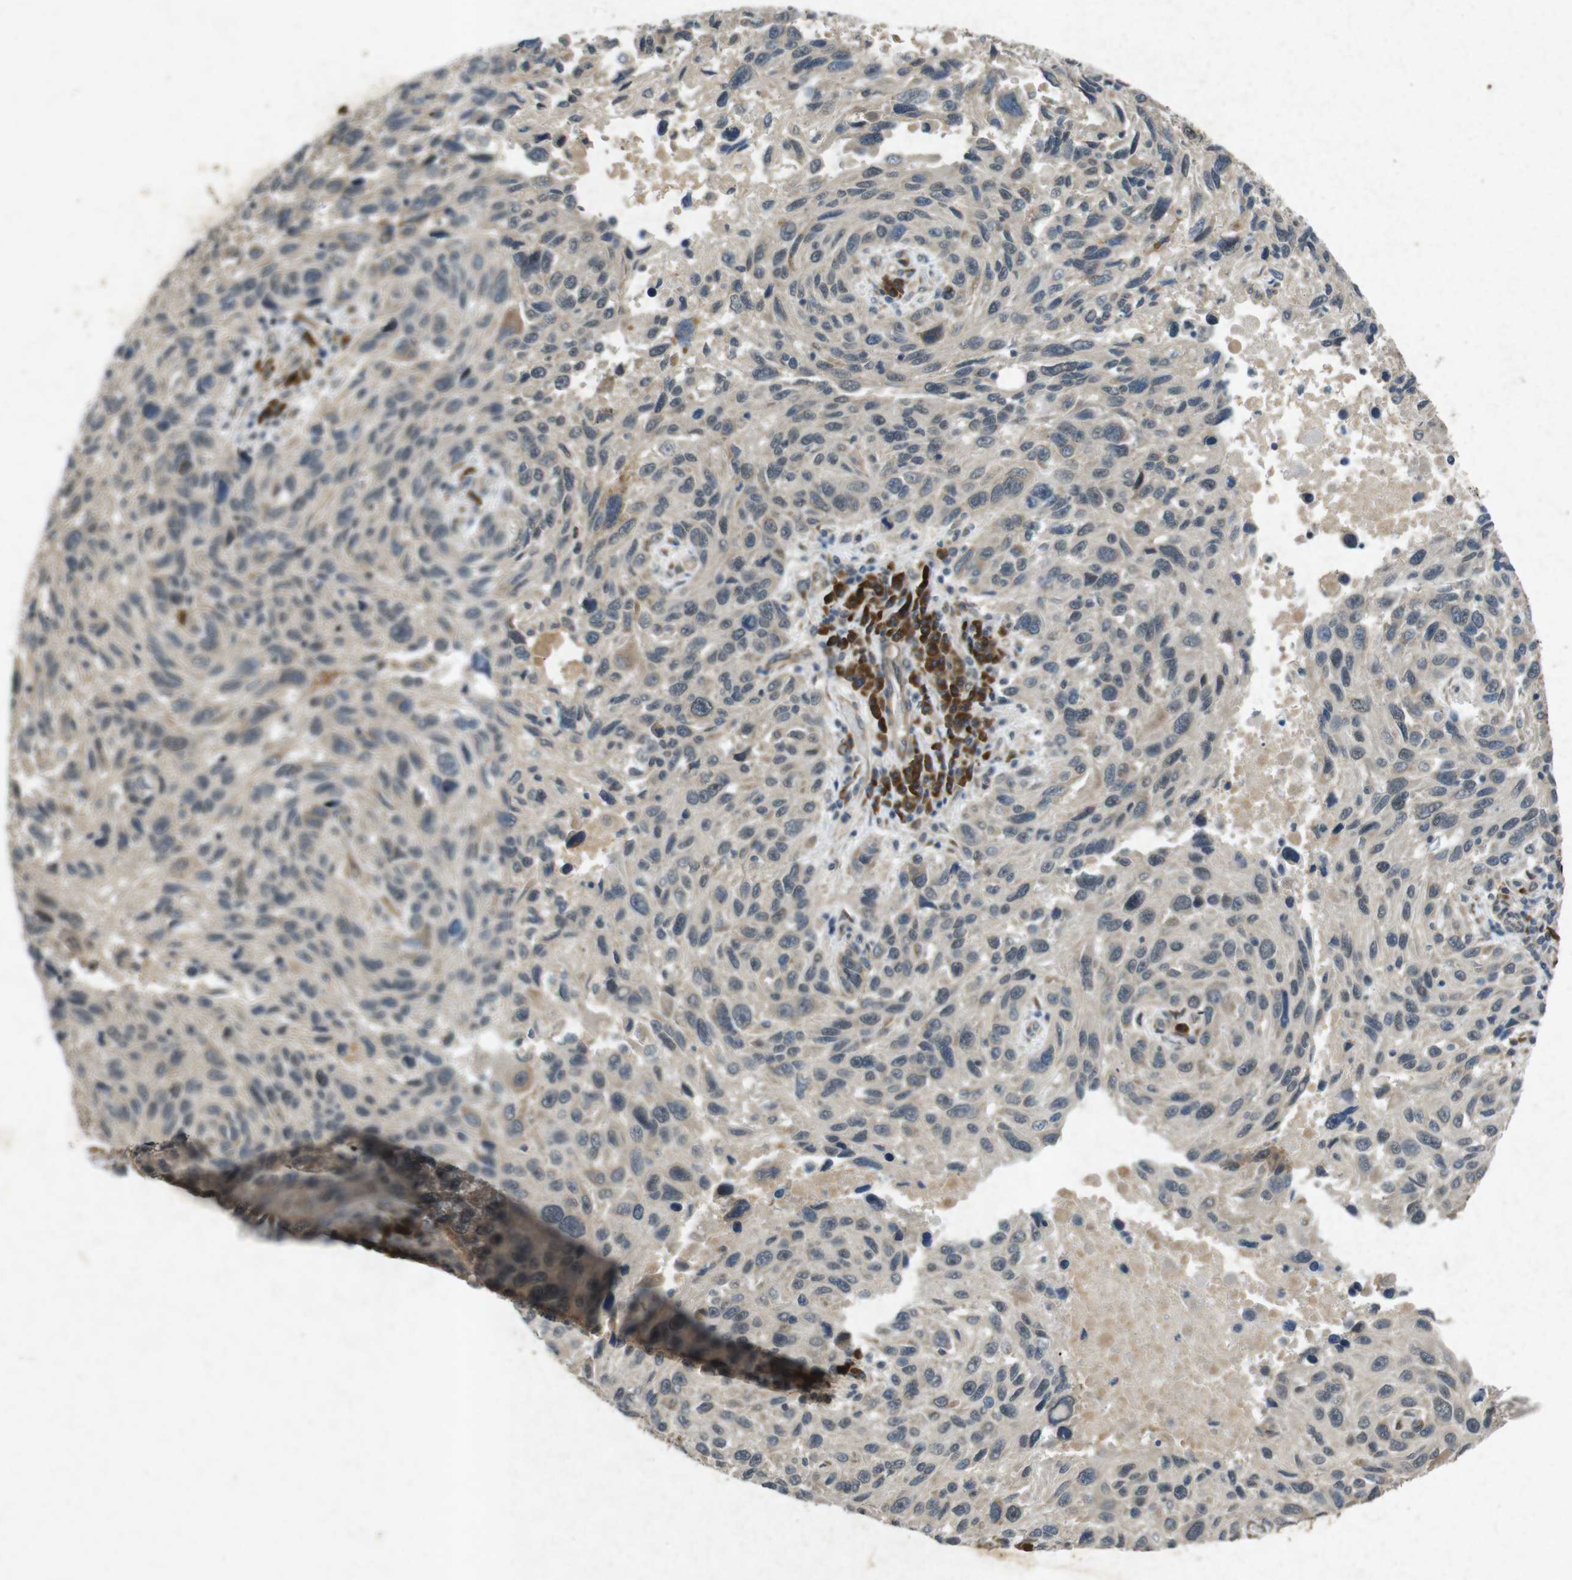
{"staining": {"intensity": "negative", "quantity": "none", "location": "none"}, "tissue": "melanoma", "cell_type": "Tumor cells", "image_type": "cancer", "snomed": [{"axis": "morphology", "description": "Malignant melanoma, NOS"}, {"axis": "topography", "description": "Skin"}], "caption": "Image shows no protein expression in tumor cells of malignant melanoma tissue.", "gene": "FLCN", "patient": {"sex": "male", "age": 53}}